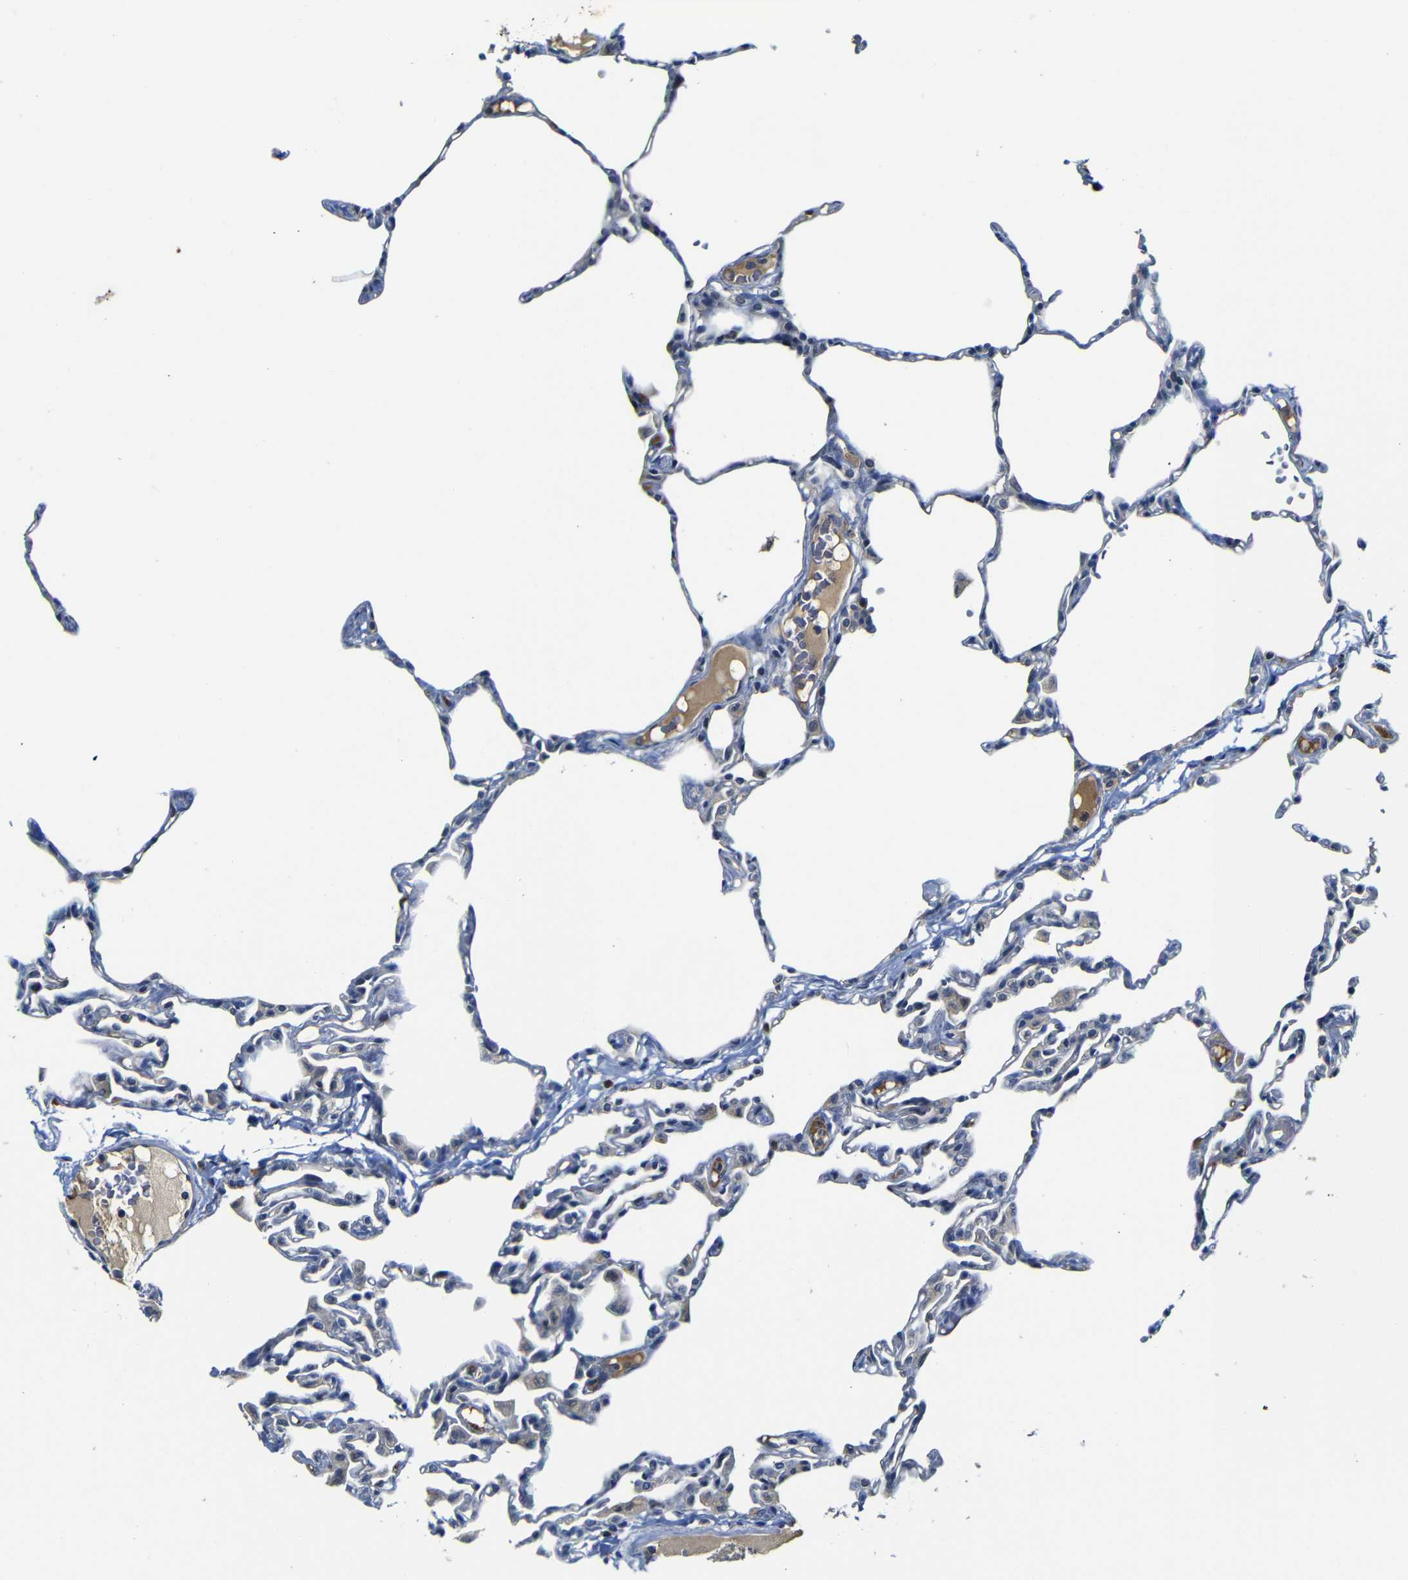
{"staining": {"intensity": "negative", "quantity": "none", "location": "none"}, "tissue": "lung", "cell_type": "Alveolar cells", "image_type": "normal", "snomed": [{"axis": "morphology", "description": "Normal tissue, NOS"}, {"axis": "topography", "description": "Lung"}], "caption": "Immunohistochemistry of normal lung reveals no staining in alveolar cells.", "gene": "FURIN", "patient": {"sex": "female", "age": 49}}